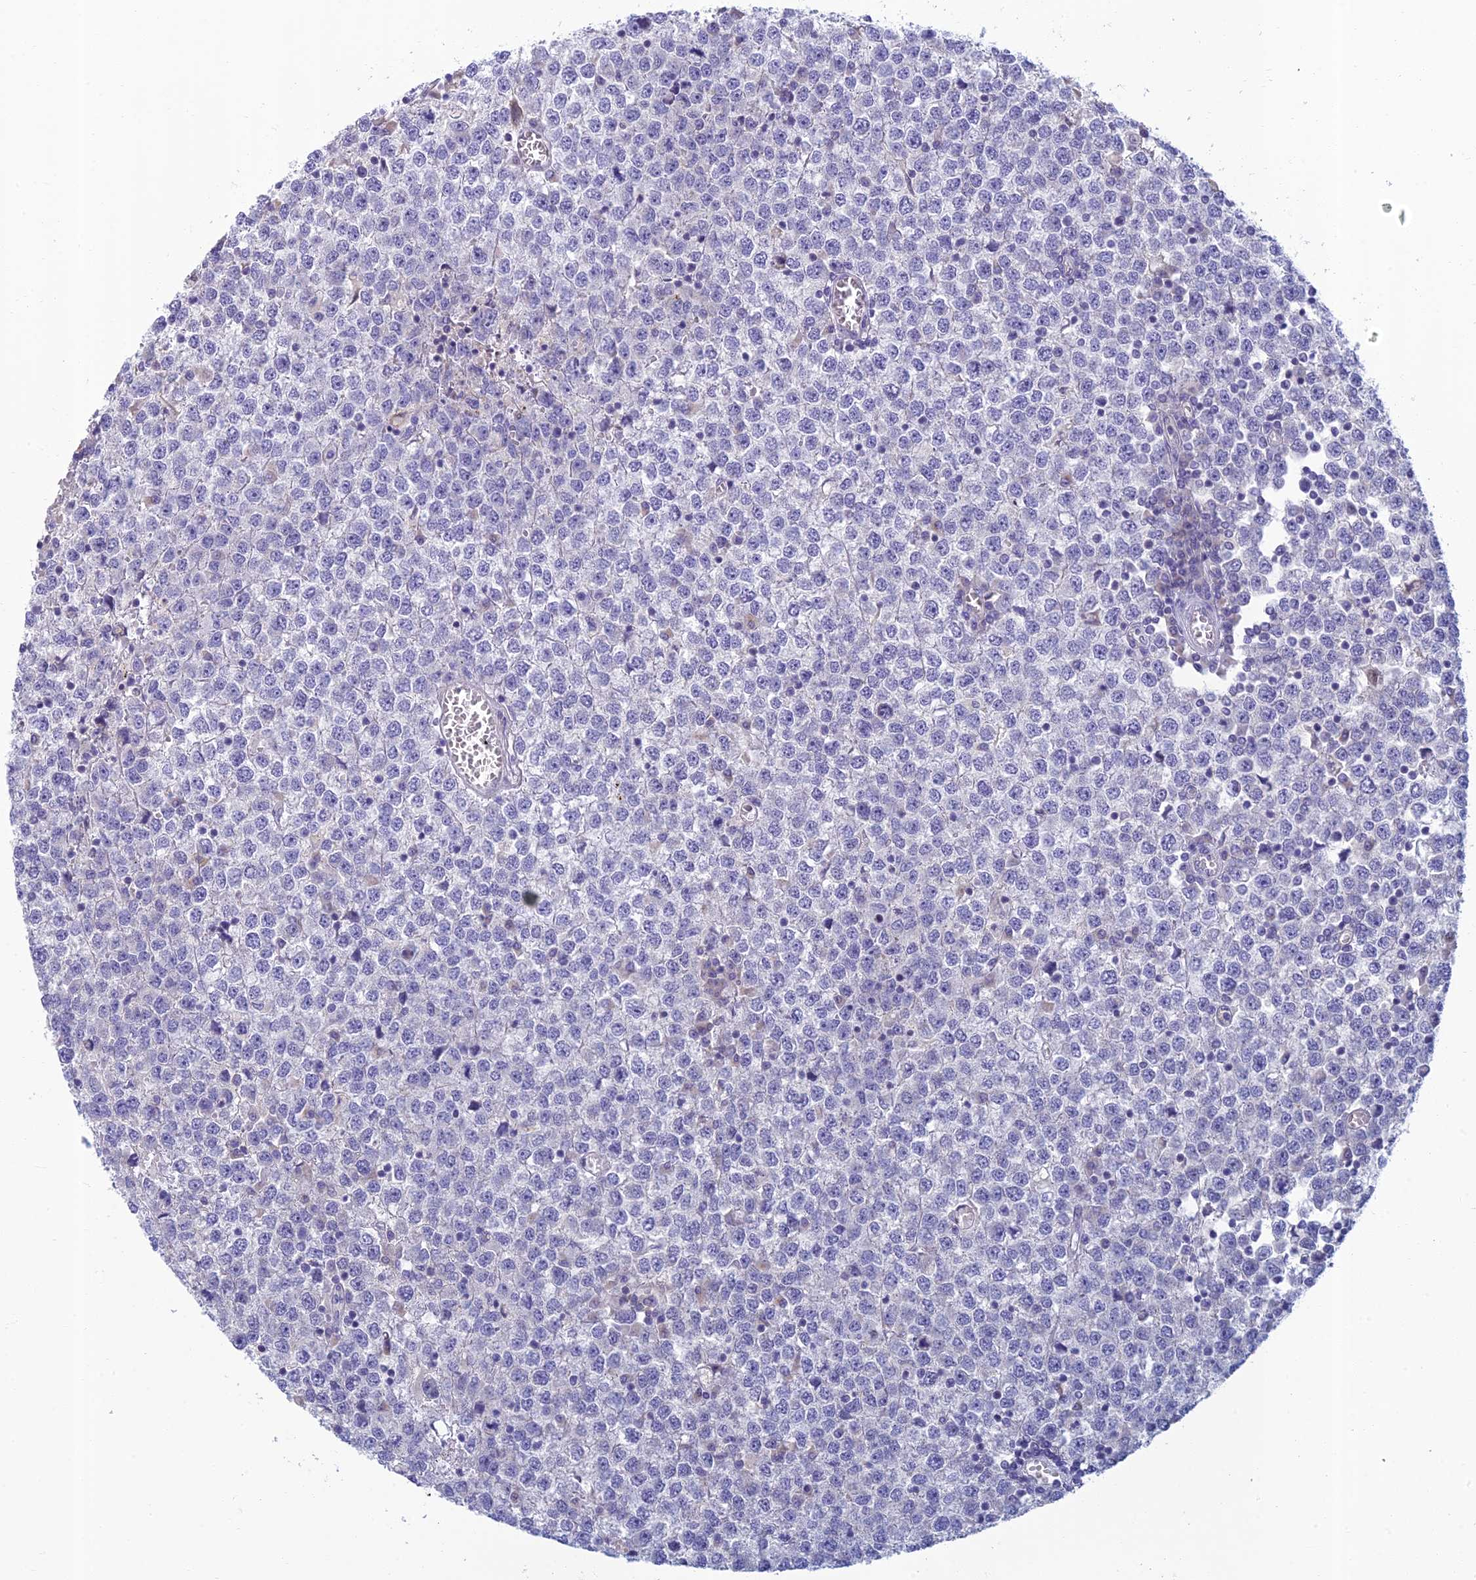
{"staining": {"intensity": "negative", "quantity": "none", "location": "none"}, "tissue": "testis cancer", "cell_type": "Tumor cells", "image_type": "cancer", "snomed": [{"axis": "morphology", "description": "Seminoma, NOS"}, {"axis": "topography", "description": "Testis"}], "caption": "High magnification brightfield microscopy of testis cancer (seminoma) stained with DAB (3,3'-diaminobenzidine) (brown) and counterstained with hematoxylin (blue): tumor cells show no significant expression. (DAB (3,3'-diaminobenzidine) immunohistochemistry visualized using brightfield microscopy, high magnification).", "gene": "SLC25A41", "patient": {"sex": "male", "age": 65}}